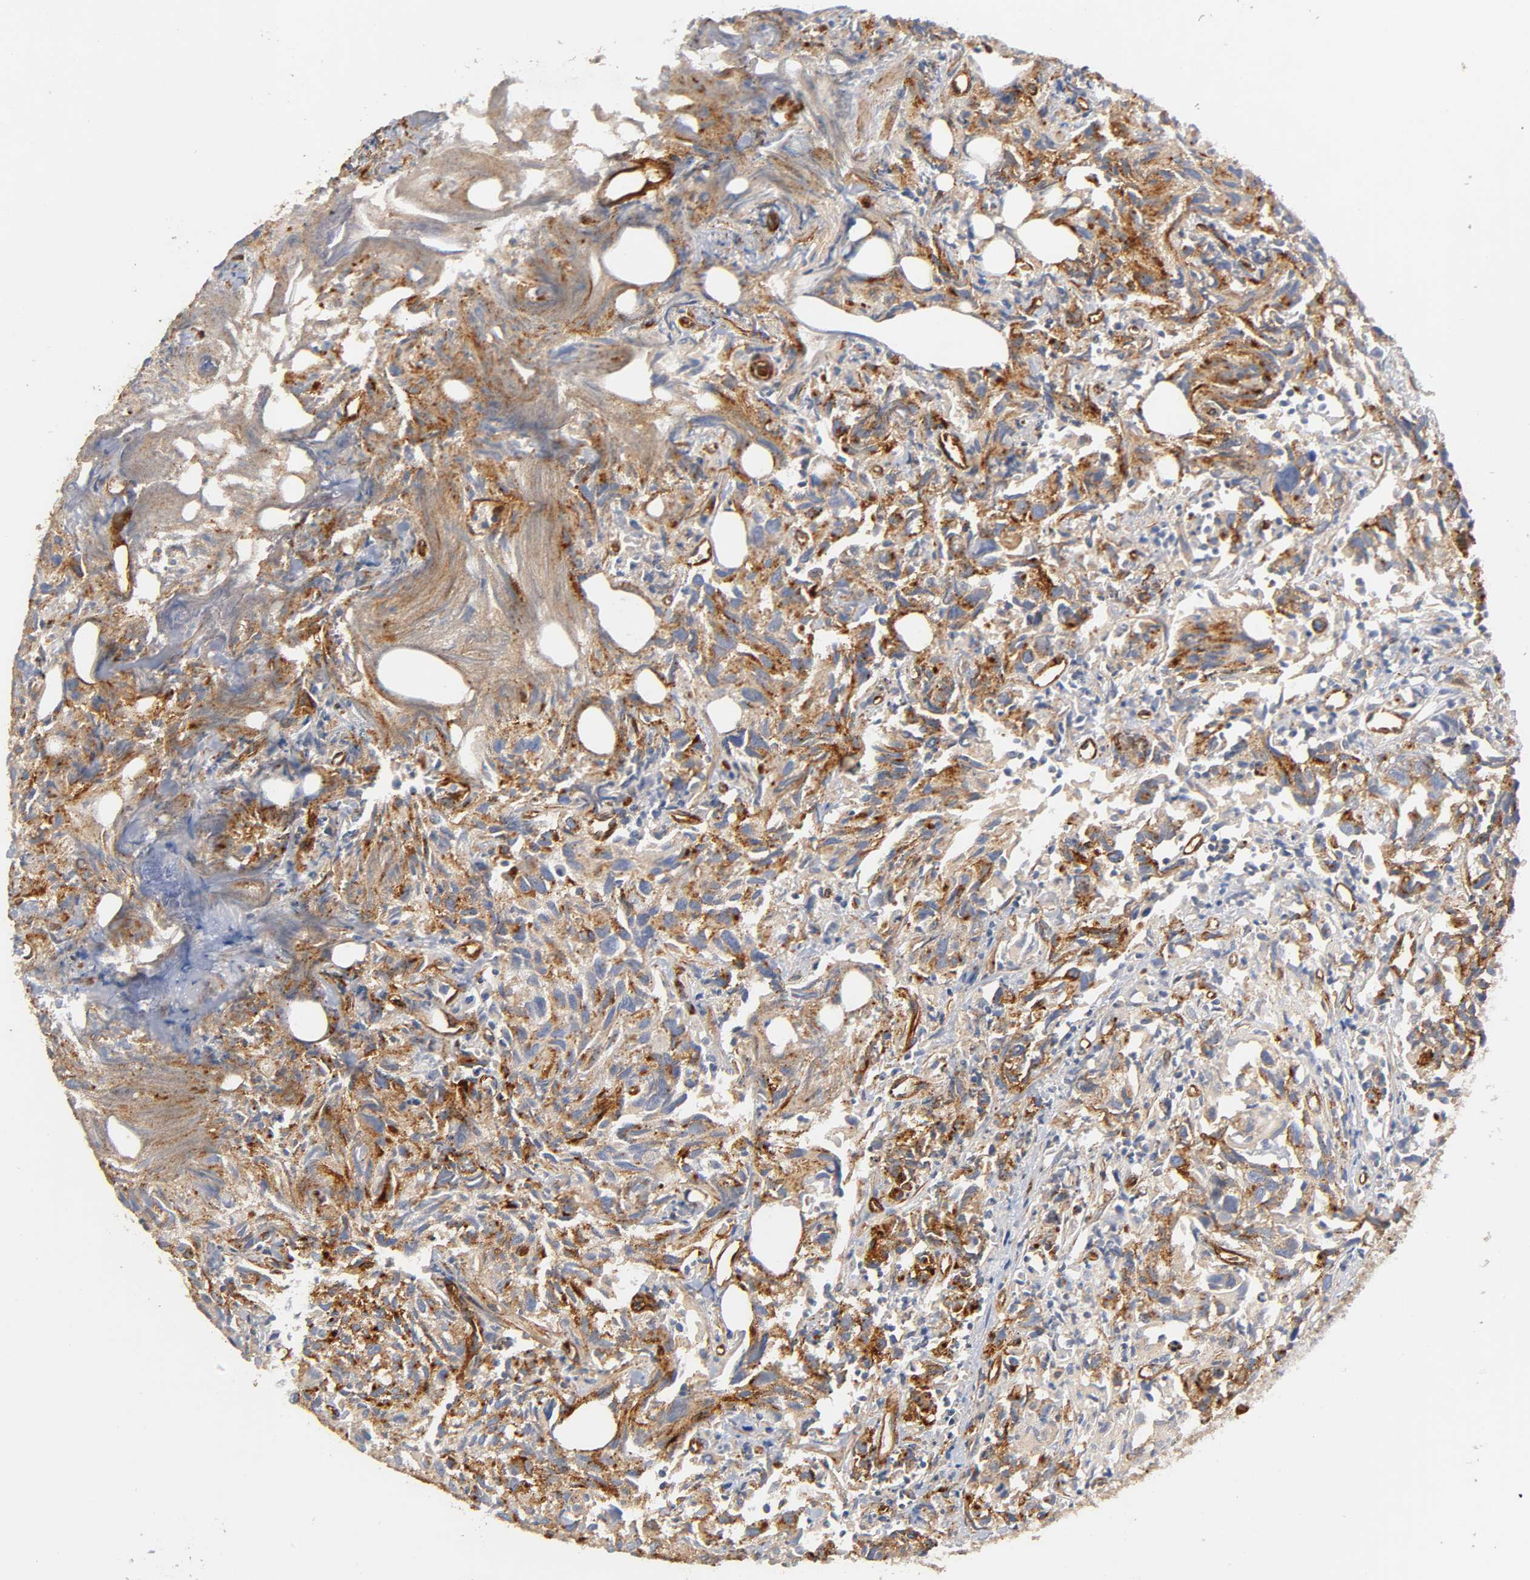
{"staining": {"intensity": "moderate", "quantity": ">75%", "location": "cytoplasmic/membranous"}, "tissue": "urothelial cancer", "cell_type": "Tumor cells", "image_type": "cancer", "snomed": [{"axis": "morphology", "description": "Urothelial carcinoma, High grade"}, {"axis": "topography", "description": "Urinary bladder"}], "caption": "Urothelial cancer was stained to show a protein in brown. There is medium levels of moderate cytoplasmic/membranous staining in about >75% of tumor cells.", "gene": "IFITM3", "patient": {"sex": "female", "age": 75}}